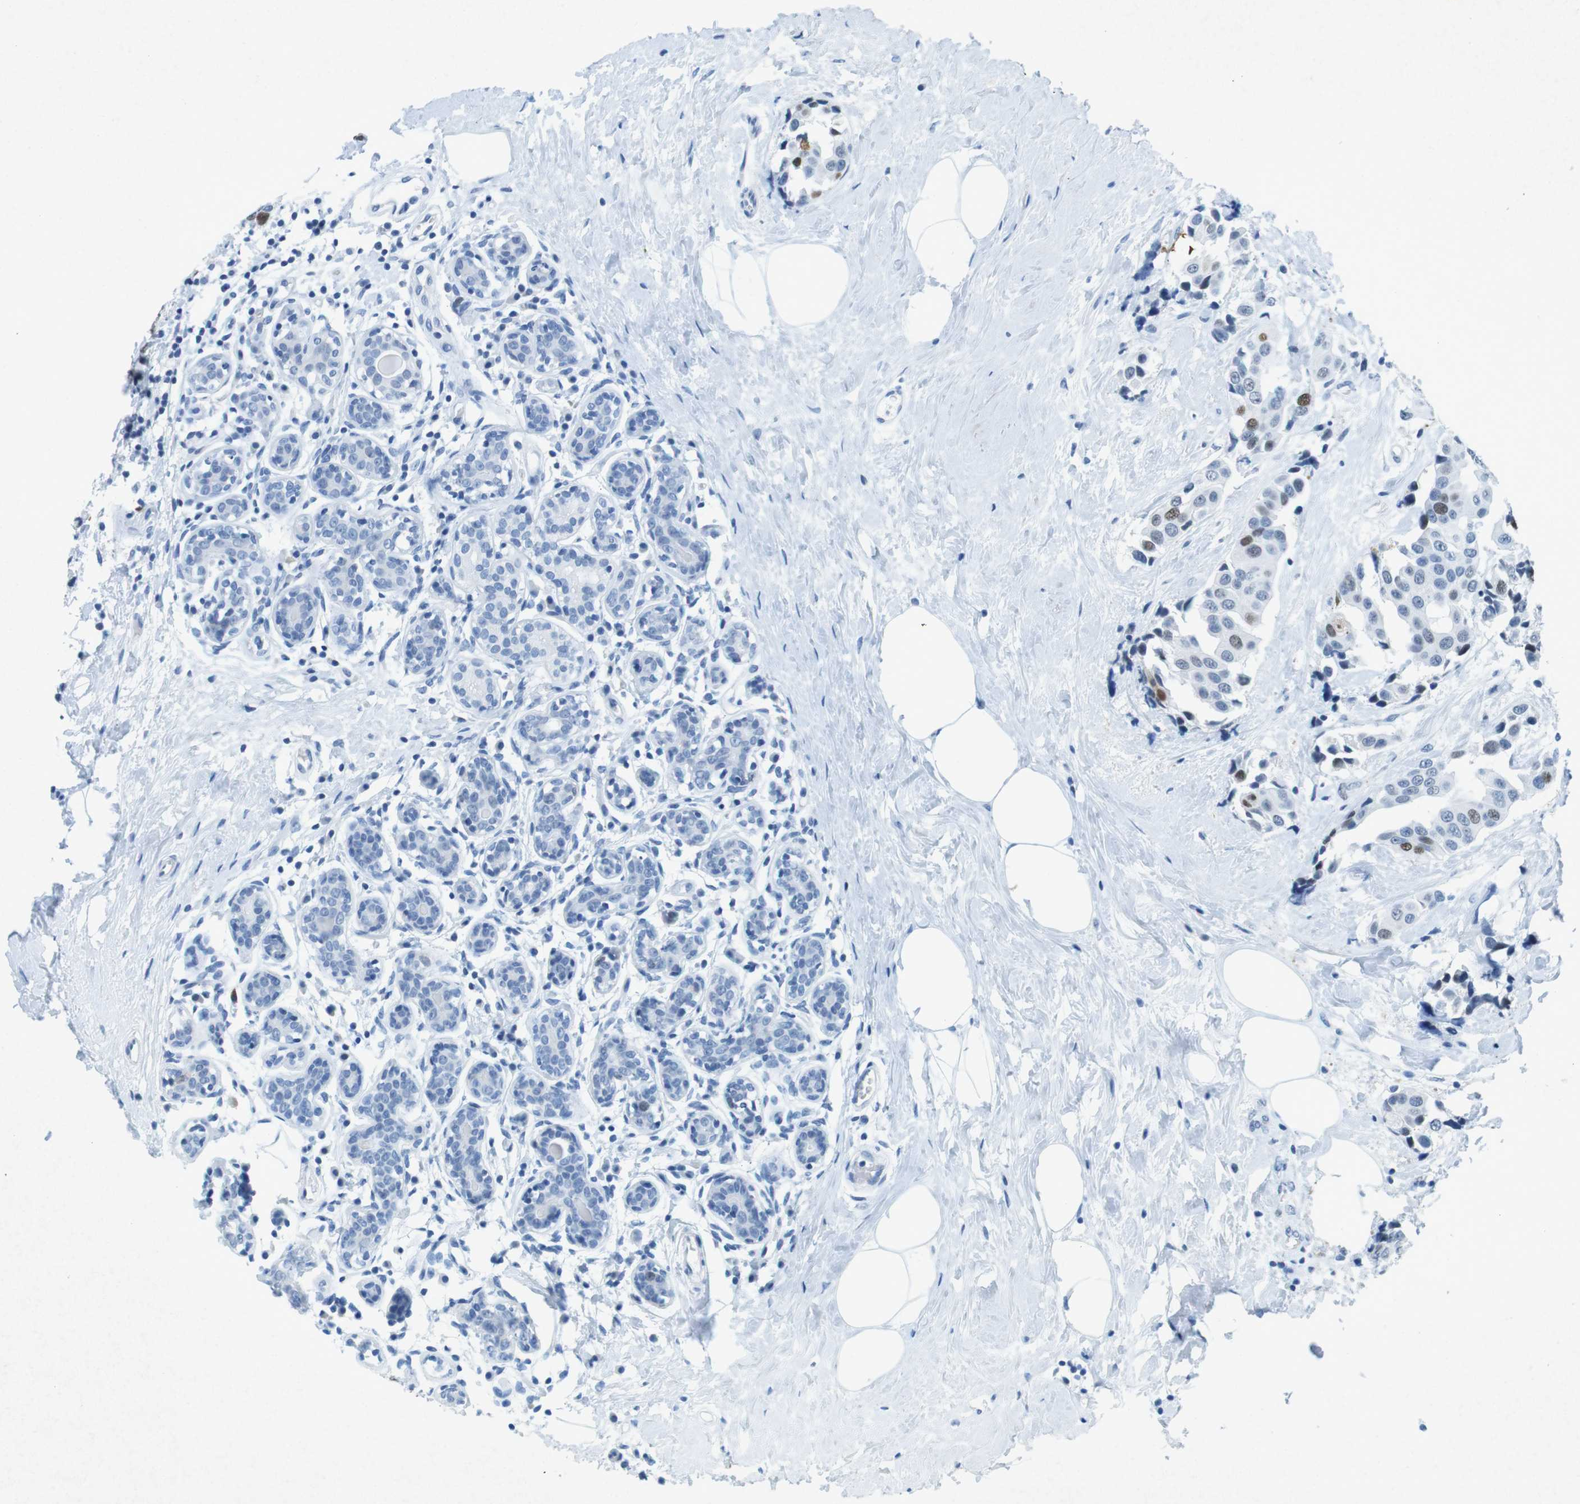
{"staining": {"intensity": "moderate", "quantity": "<25%", "location": "nuclear"}, "tissue": "breast cancer", "cell_type": "Tumor cells", "image_type": "cancer", "snomed": [{"axis": "morphology", "description": "Normal tissue, NOS"}, {"axis": "morphology", "description": "Duct carcinoma"}, {"axis": "topography", "description": "Breast"}], "caption": "Immunohistochemistry (IHC) photomicrograph of breast cancer stained for a protein (brown), which displays low levels of moderate nuclear staining in approximately <25% of tumor cells.", "gene": "CTAG1B", "patient": {"sex": "female", "age": 39}}